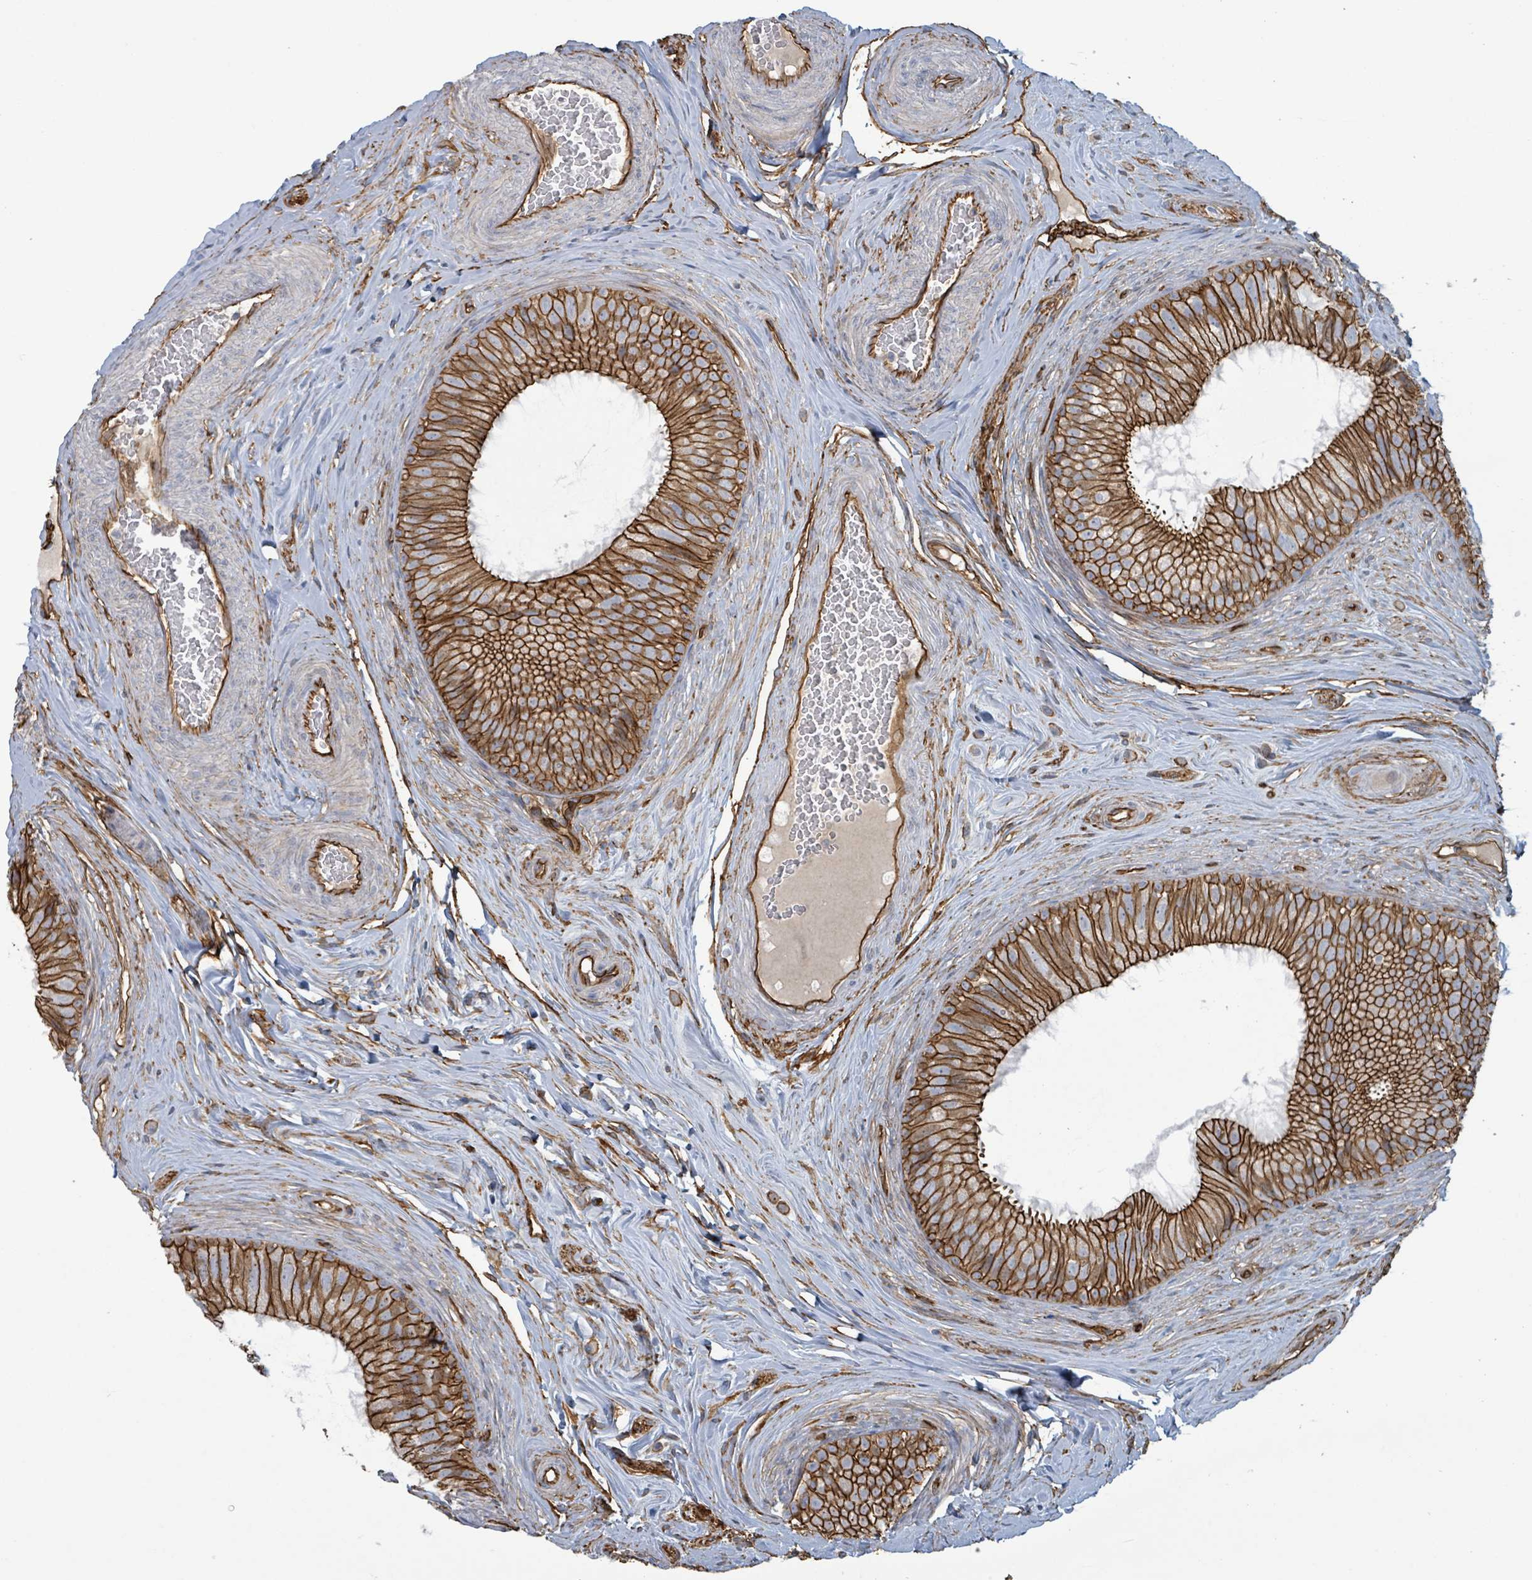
{"staining": {"intensity": "strong", "quantity": ">75%", "location": "cytoplasmic/membranous"}, "tissue": "epididymis", "cell_type": "Glandular cells", "image_type": "normal", "snomed": [{"axis": "morphology", "description": "Normal tissue, NOS"}, {"axis": "topography", "description": "Epididymis"}], "caption": "Immunohistochemical staining of unremarkable human epididymis demonstrates strong cytoplasmic/membranous protein positivity in approximately >75% of glandular cells.", "gene": "LDOC1", "patient": {"sex": "male", "age": 34}}